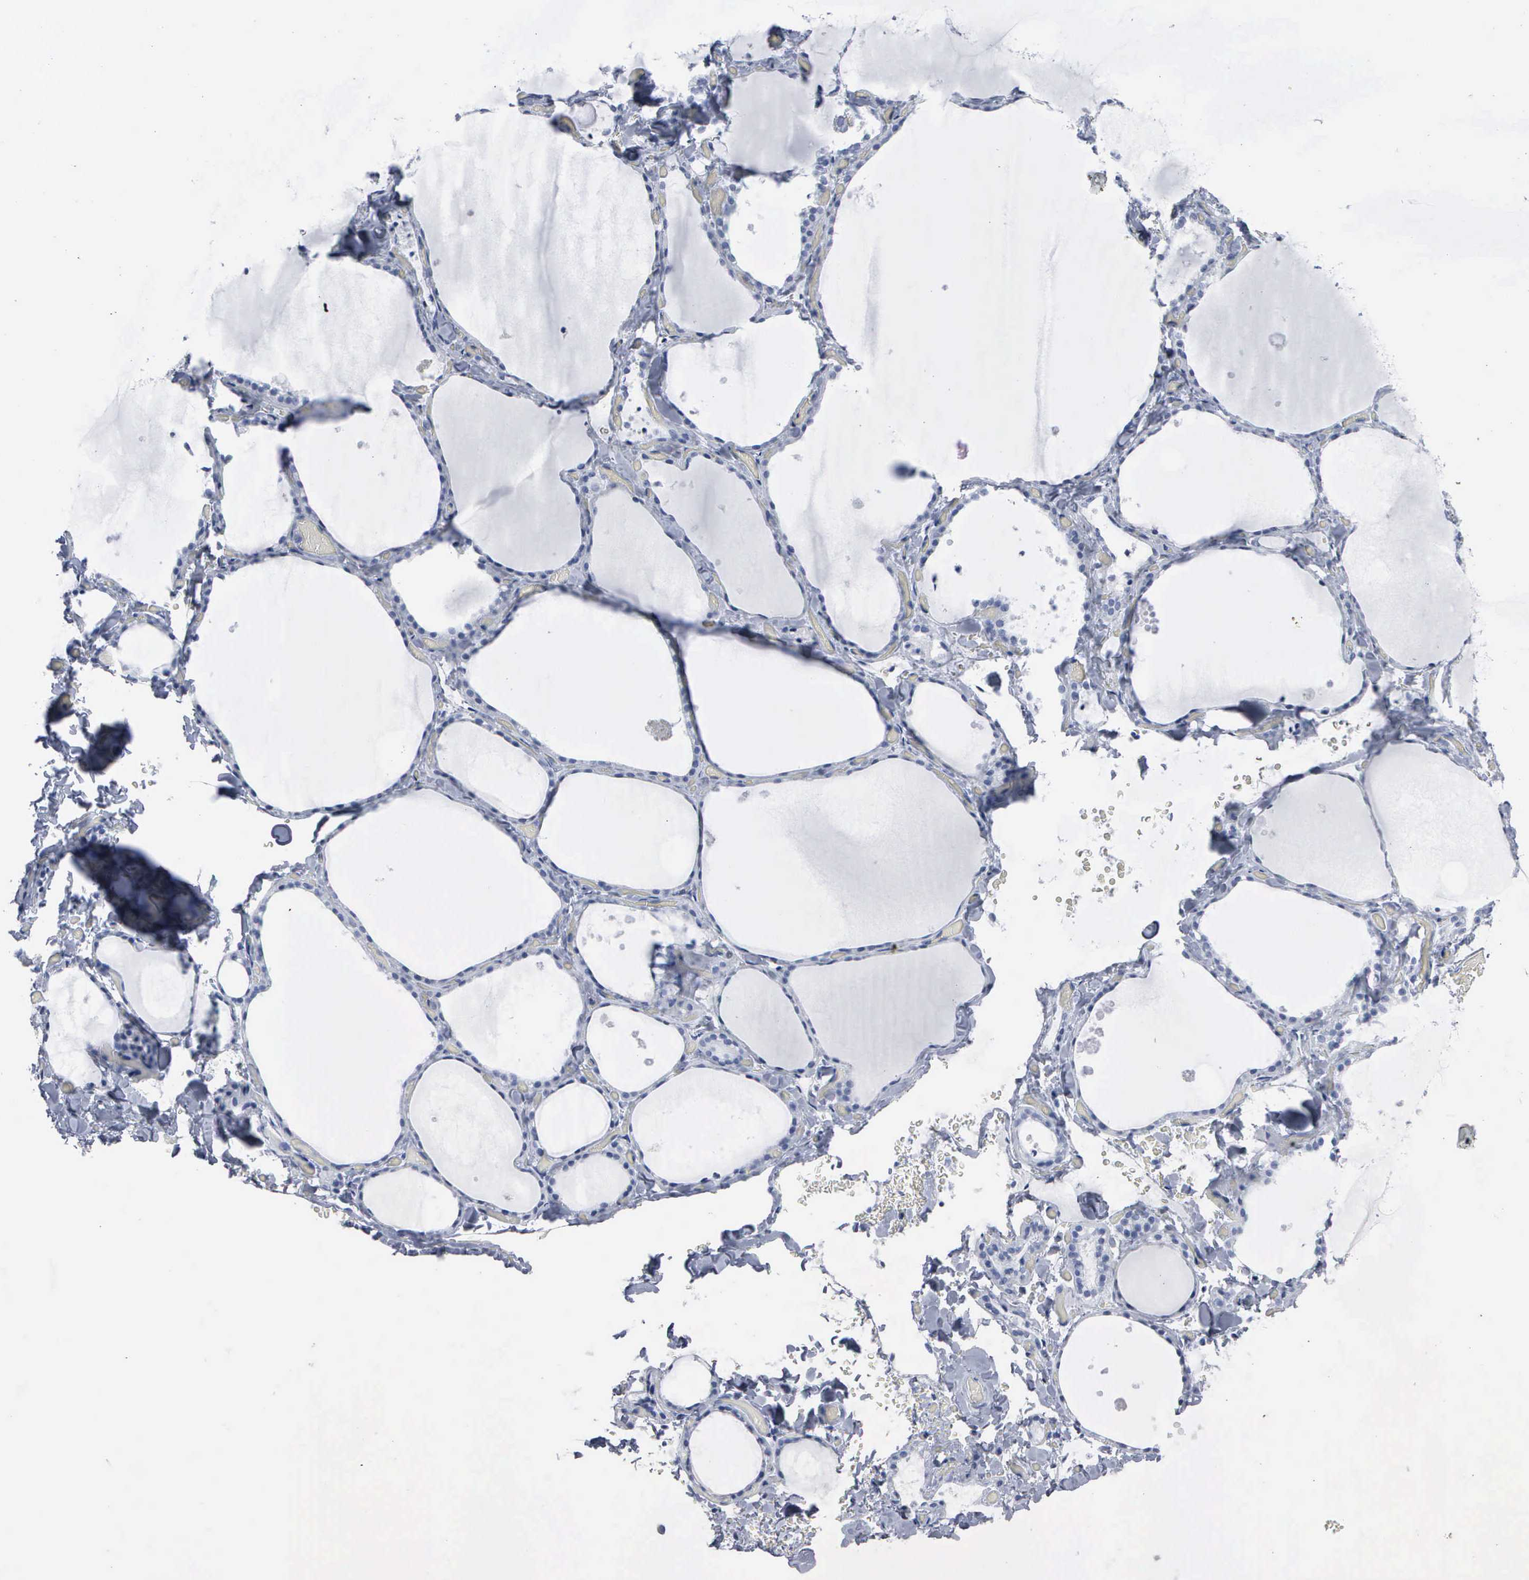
{"staining": {"intensity": "negative", "quantity": "none", "location": "none"}, "tissue": "thyroid gland", "cell_type": "Glandular cells", "image_type": "normal", "snomed": [{"axis": "morphology", "description": "Normal tissue, NOS"}, {"axis": "topography", "description": "Thyroid gland"}], "caption": "Immunohistochemistry of benign human thyroid gland reveals no positivity in glandular cells. Brightfield microscopy of immunohistochemistry (IHC) stained with DAB (3,3'-diaminobenzidine) (brown) and hematoxylin (blue), captured at high magnification.", "gene": "CCNB1", "patient": {"sex": "male", "age": 34}}